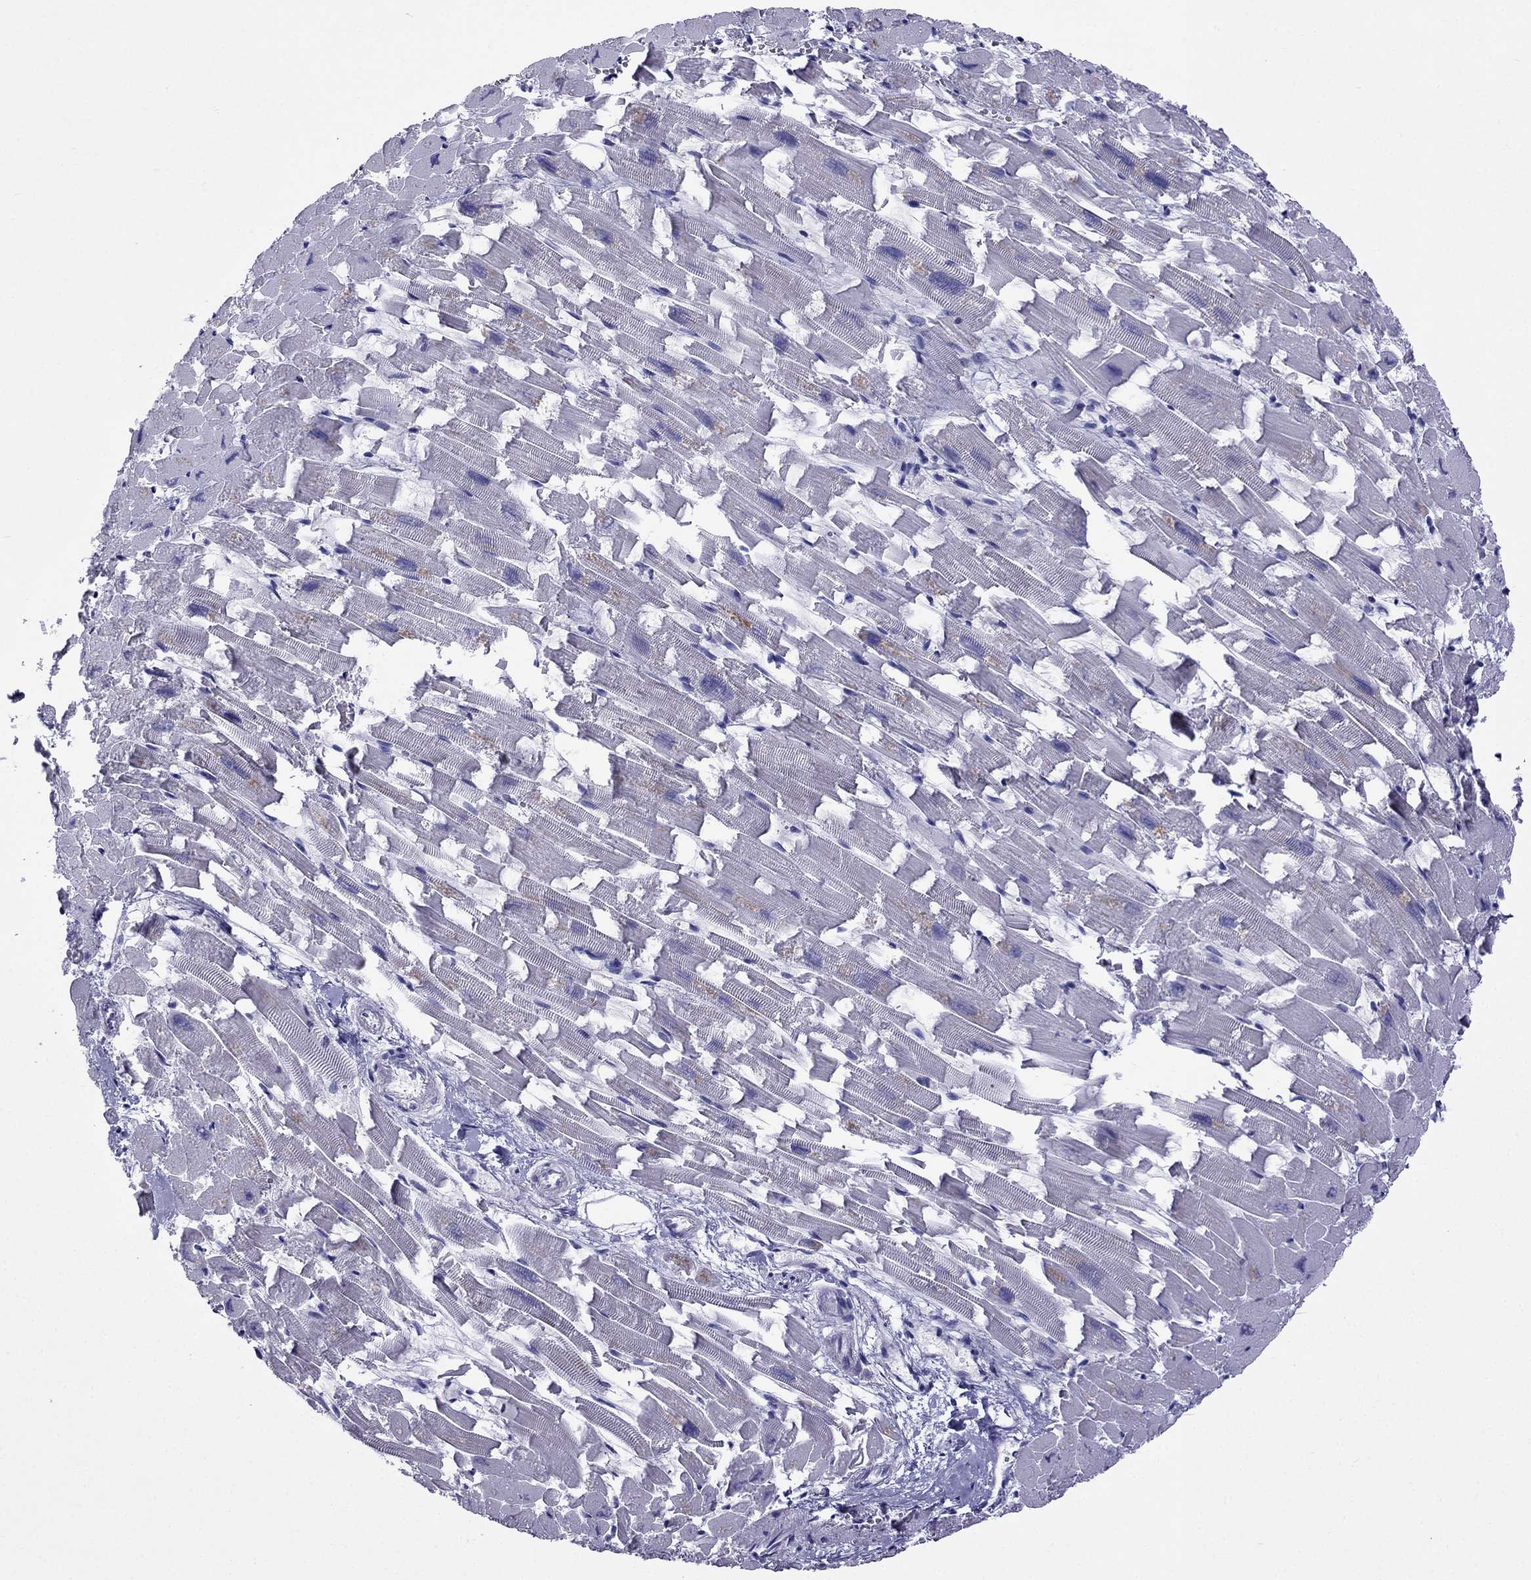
{"staining": {"intensity": "negative", "quantity": "none", "location": "none"}, "tissue": "heart muscle", "cell_type": "Cardiomyocytes", "image_type": "normal", "snomed": [{"axis": "morphology", "description": "Normal tissue, NOS"}, {"axis": "topography", "description": "Heart"}], "caption": "This is an immunohistochemistry histopathology image of benign human heart muscle. There is no positivity in cardiomyocytes.", "gene": "CRYBA1", "patient": {"sex": "female", "age": 64}}